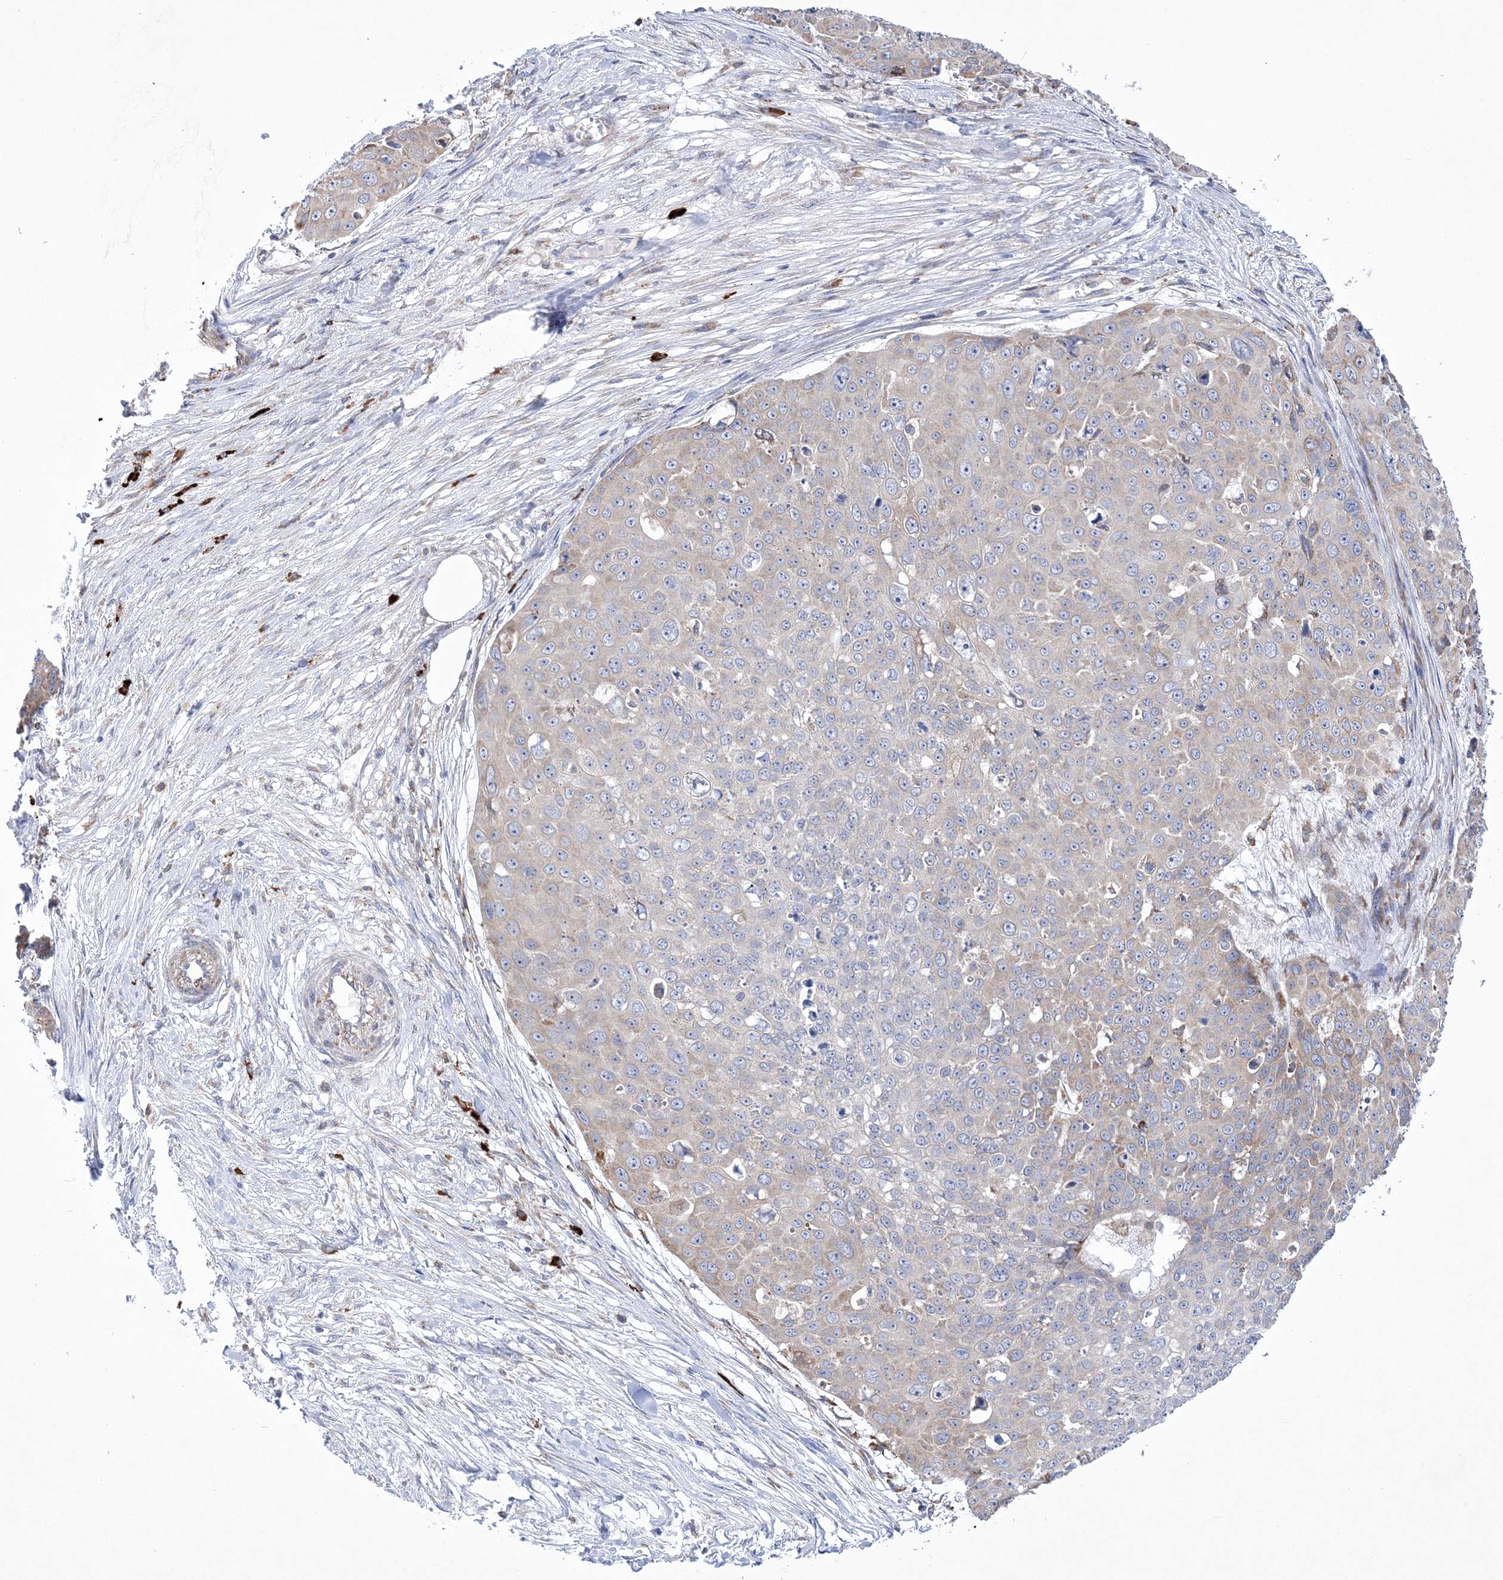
{"staining": {"intensity": "negative", "quantity": "none", "location": "none"}, "tissue": "skin cancer", "cell_type": "Tumor cells", "image_type": "cancer", "snomed": [{"axis": "morphology", "description": "Squamous cell carcinoma, NOS"}, {"axis": "topography", "description": "Skin"}], "caption": "Tumor cells are negative for brown protein staining in skin cancer (squamous cell carcinoma).", "gene": "MED31", "patient": {"sex": "male", "age": 71}}